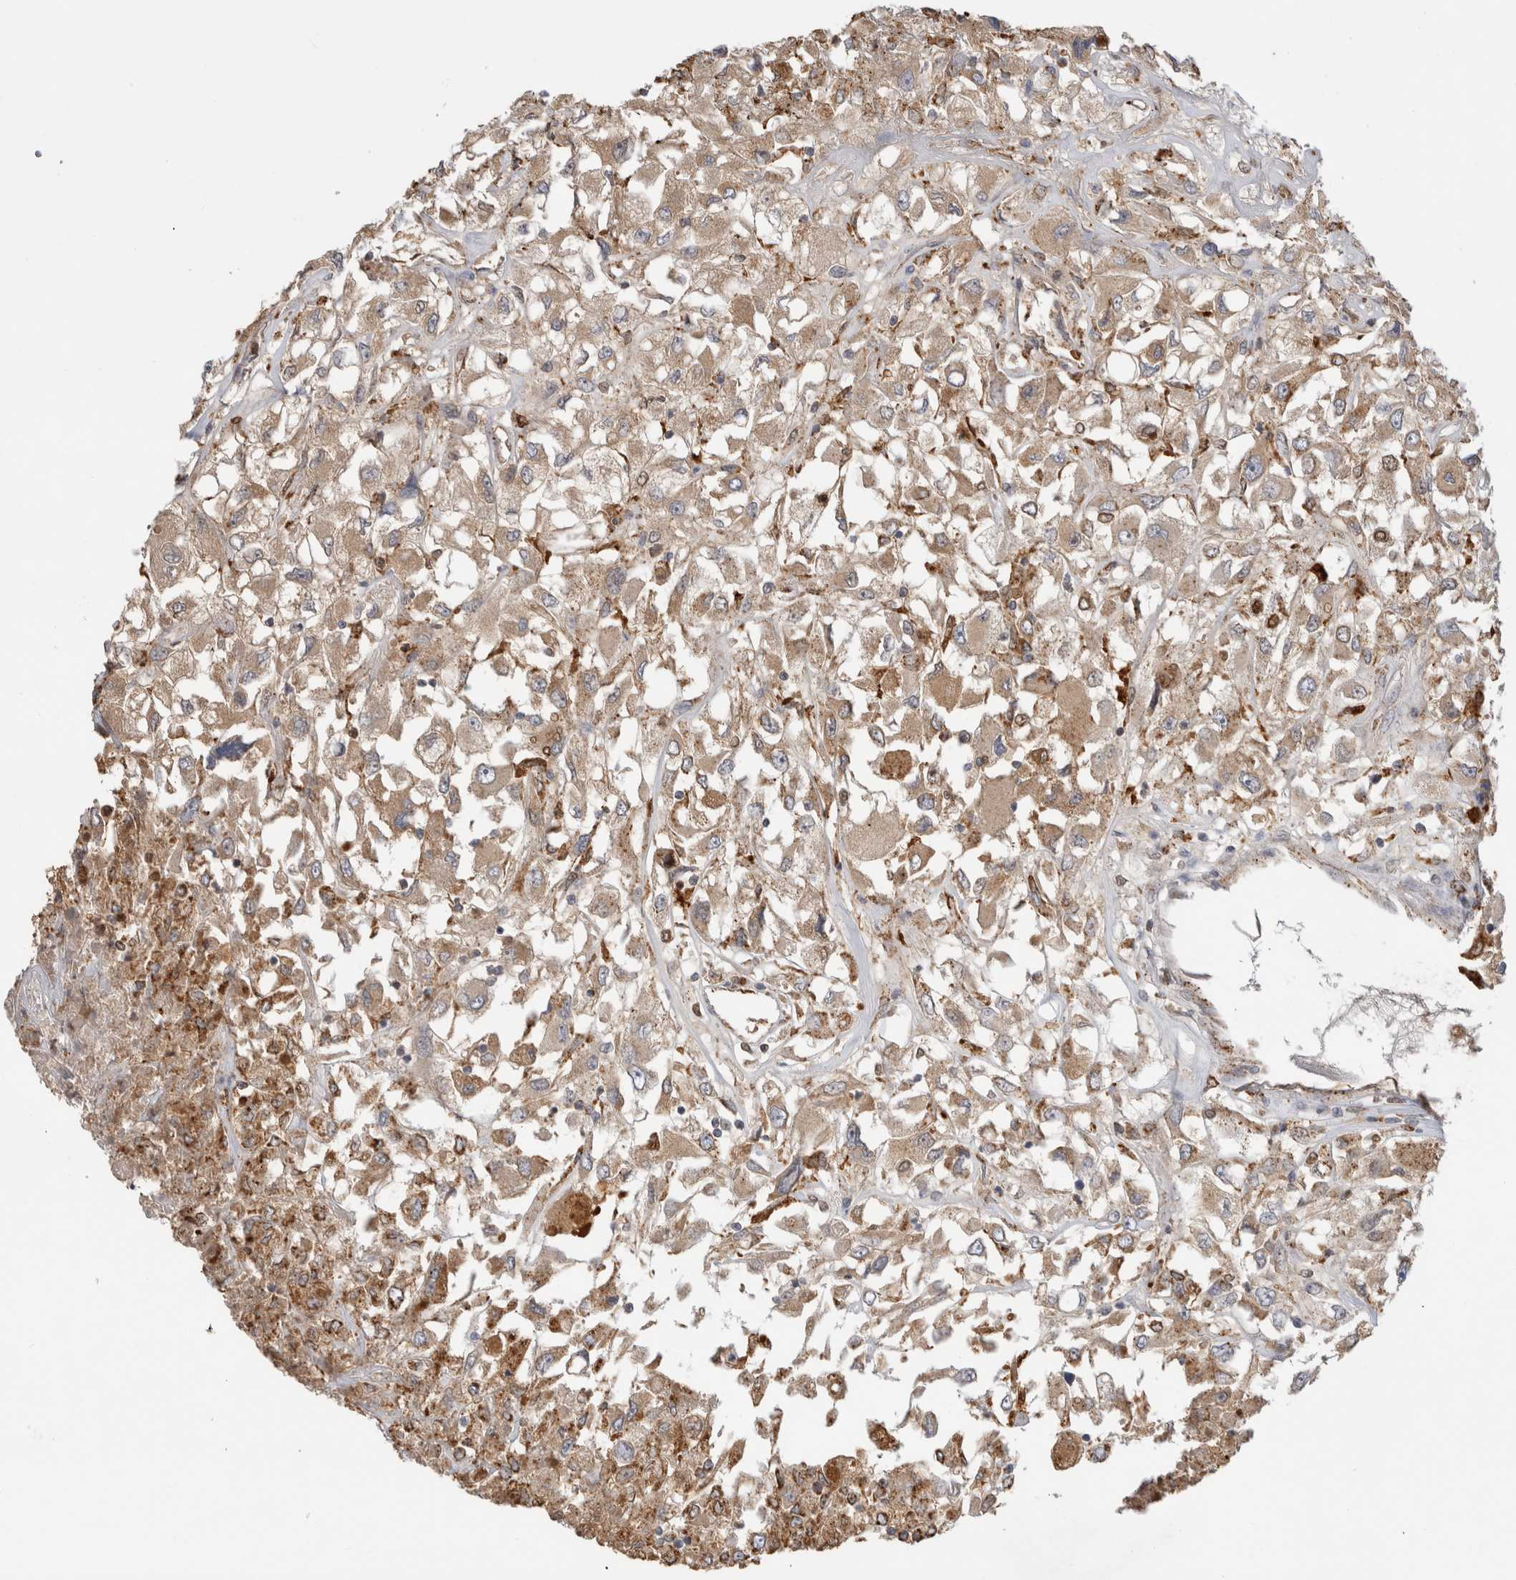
{"staining": {"intensity": "moderate", "quantity": ">75%", "location": "cytoplasmic/membranous"}, "tissue": "renal cancer", "cell_type": "Tumor cells", "image_type": "cancer", "snomed": [{"axis": "morphology", "description": "Adenocarcinoma, NOS"}, {"axis": "topography", "description": "Kidney"}], "caption": "This photomicrograph demonstrates IHC staining of human adenocarcinoma (renal), with medium moderate cytoplasmic/membranous positivity in approximately >75% of tumor cells.", "gene": "GNS", "patient": {"sex": "female", "age": 52}}